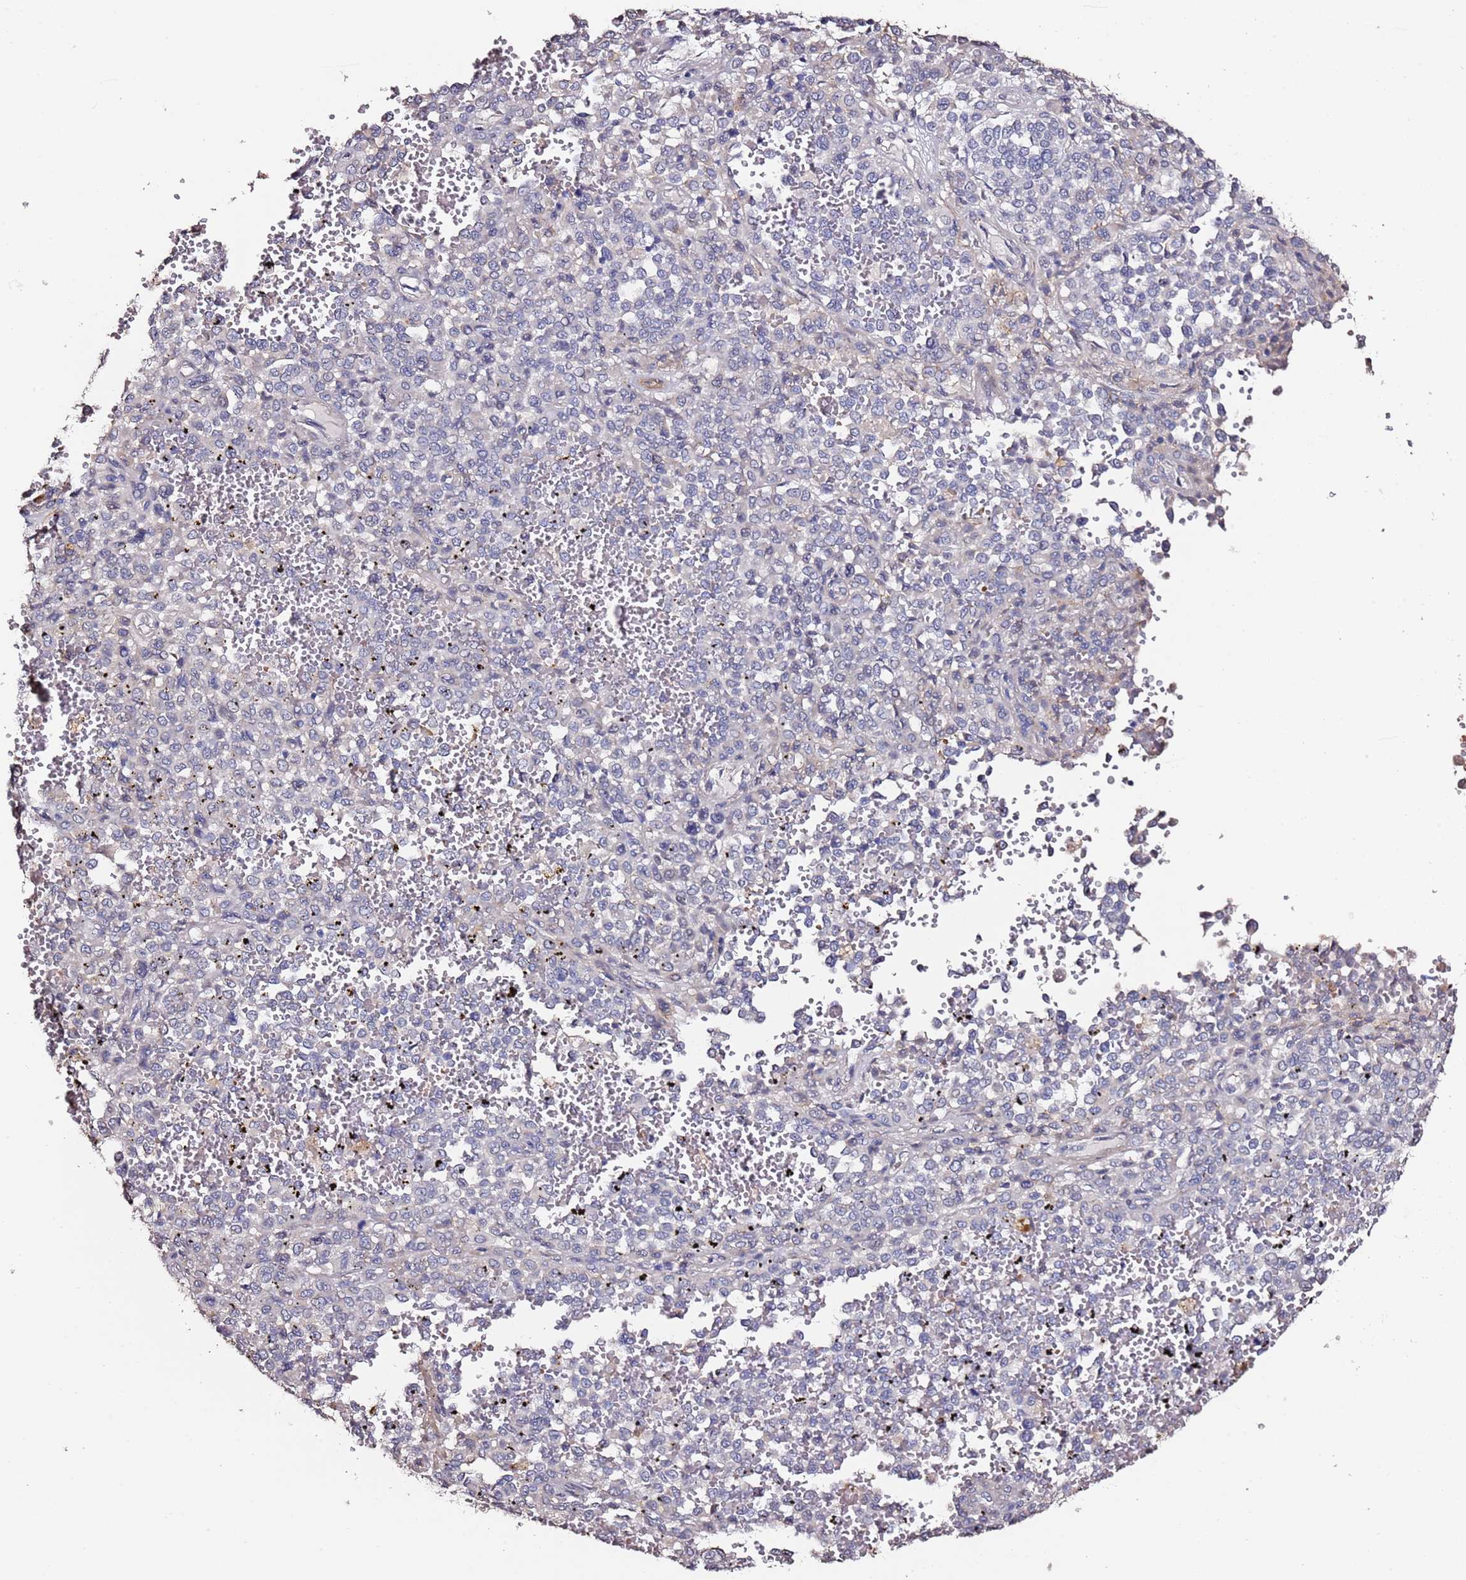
{"staining": {"intensity": "negative", "quantity": "none", "location": "none"}, "tissue": "melanoma", "cell_type": "Tumor cells", "image_type": "cancer", "snomed": [{"axis": "morphology", "description": "Malignant melanoma, Metastatic site"}, {"axis": "topography", "description": "Pancreas"}], "caption": "Immunohistochemistry (IHC) of malignant melanoma (metastatic site) exhibits no staining in tumor cells.", "gene": "C3orf80", "patient": {"sex": "female", "age": 30}}